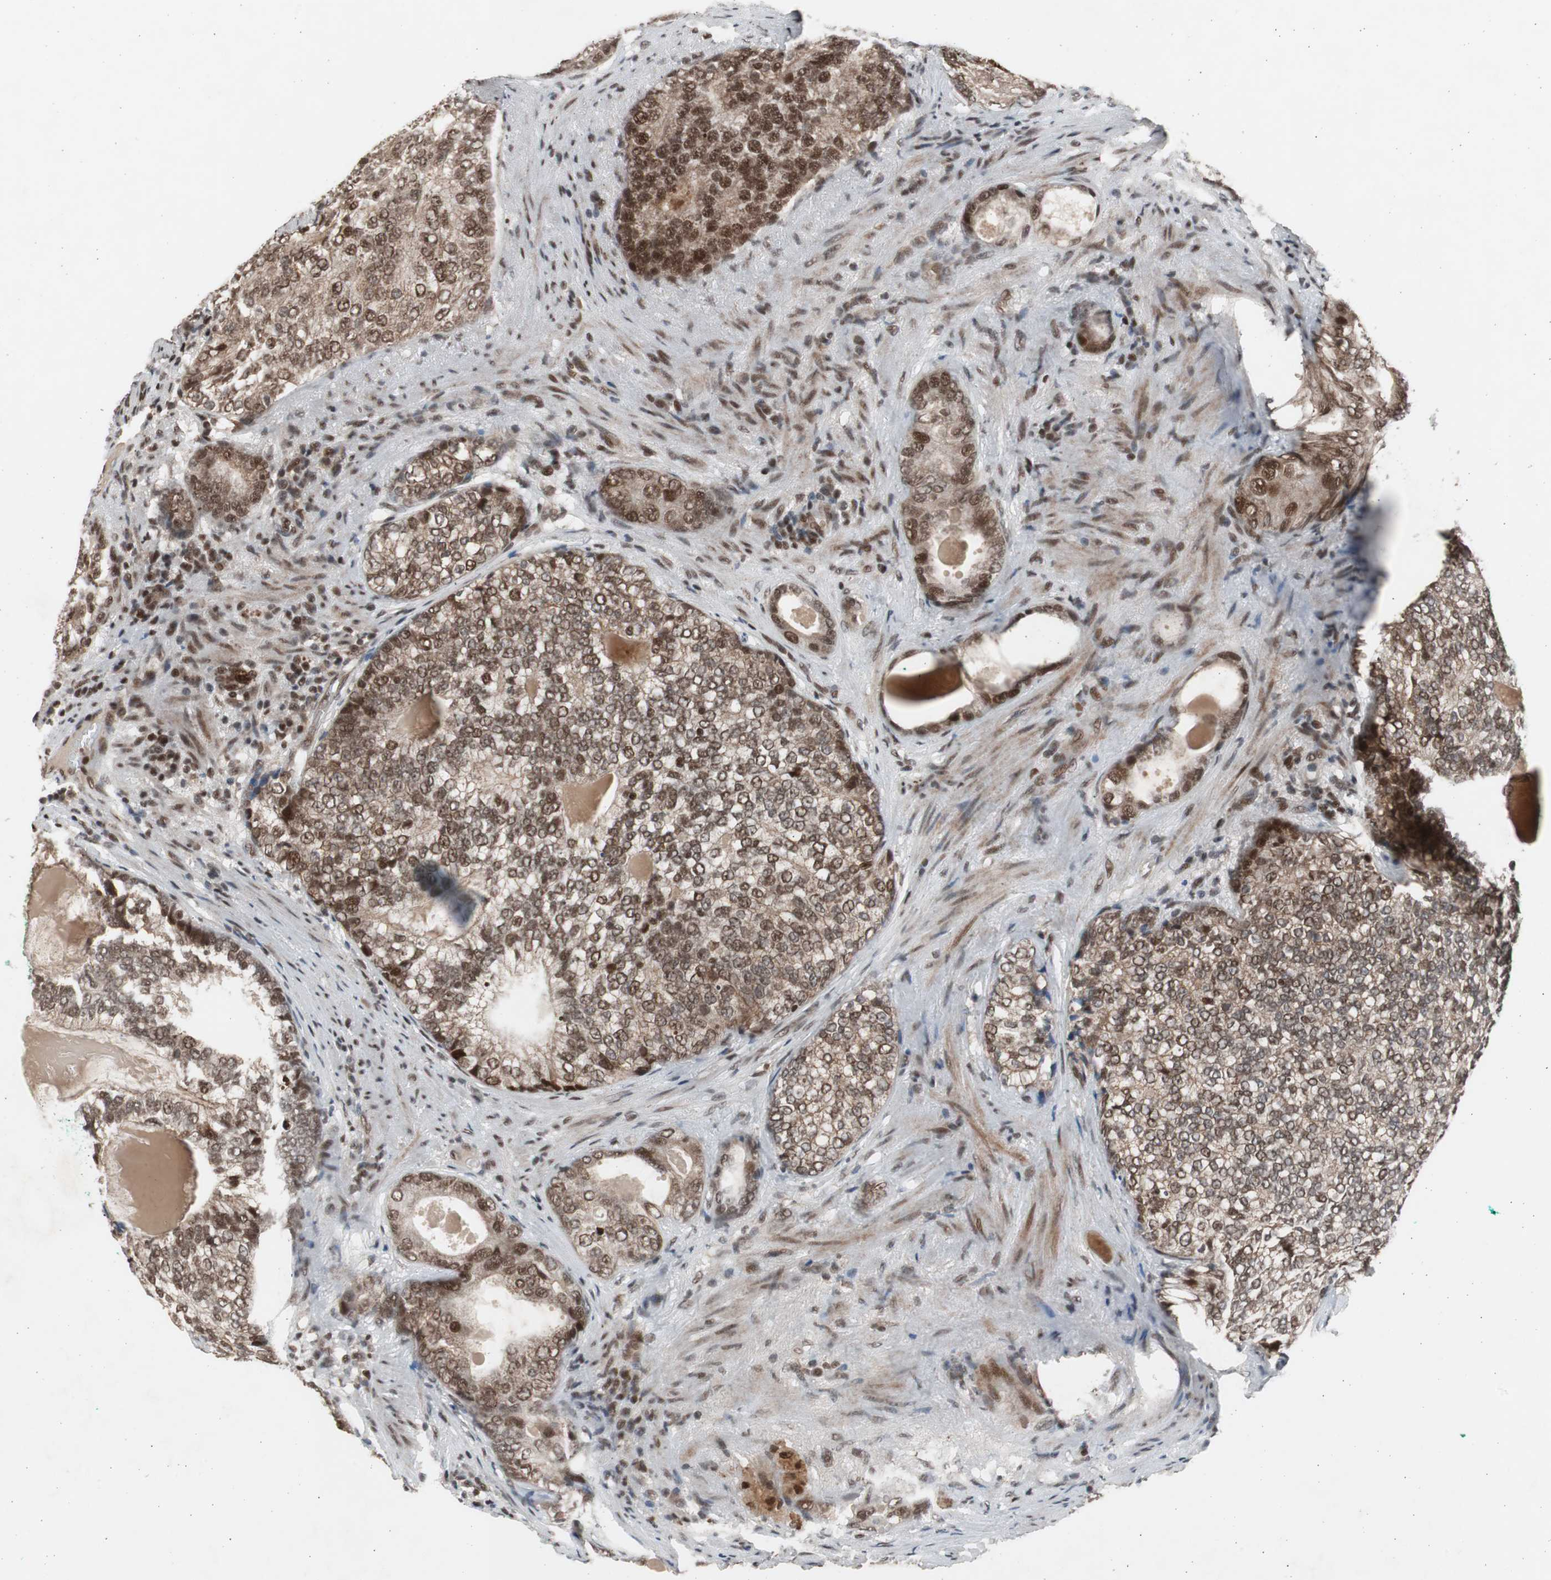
{"staining": {"intensity": "moderate", "quantity": ">75%", "location": "cytoplasmic/membranous,nuclear"}, "tissue": "prostate cancer", "cell_type": "Tumor cells", "image_type": "cancer", "snomed": [{"axis": "morphology", "description": "Adenocarcinoma, High grade"}, {"axis": "topography", "description": "Prostate"}], "caption": "Immunohistochemistry (IHC) (DAB (3,3'-diaminobenzidine)) staining of human prostate high-grade adenocarcinoma reveals moderate cytoplasmic/membranous and nuclear protein positivity in approximately >75% of tumor cells.", "gene": "RPA1", "patient": {"sex": "male", "age": 66}}